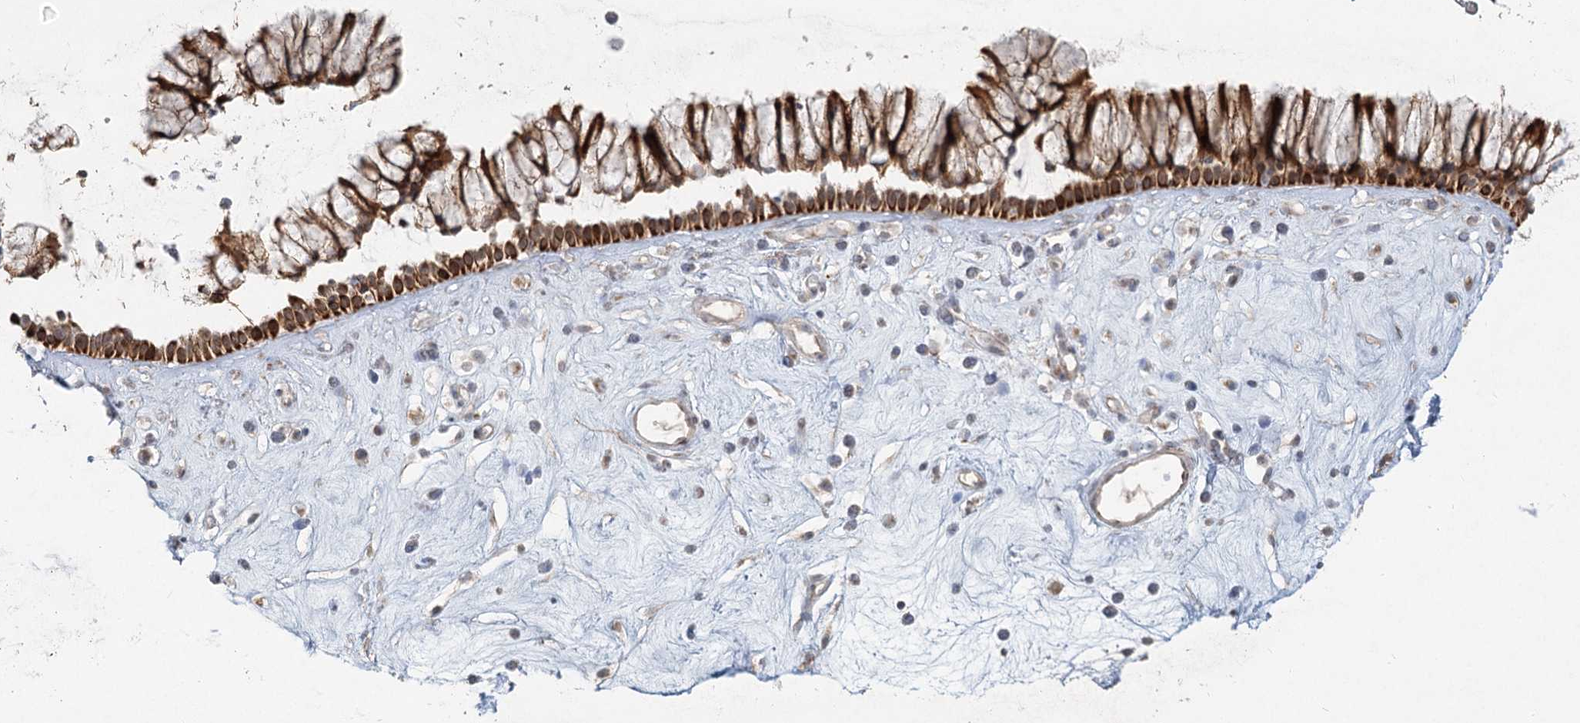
{"staining": {"intensity": "strong", "quantity": ">75%", "location": "cytoplasmic/membranous"}, "tissue": "nasopharynx", "cell_type": "Respiratory epithelial cells", "image_type": "normal", "snomed": [{"axis": "morphology", "description": "Normal tissue, NOS"}, {"axis": "morphology", "description": "Inflammation, NOS"}, {"axis": "topography", "description": "Nasopharynx"}], "caption": "Protein analysis of unremarkable nasopharynx shows strong cytoplasmic/membranous positivity in about >75% of respiratory epithelial cells.", "gene": "LRP2BP", "patient": {"sex": "male", "age": 29}}